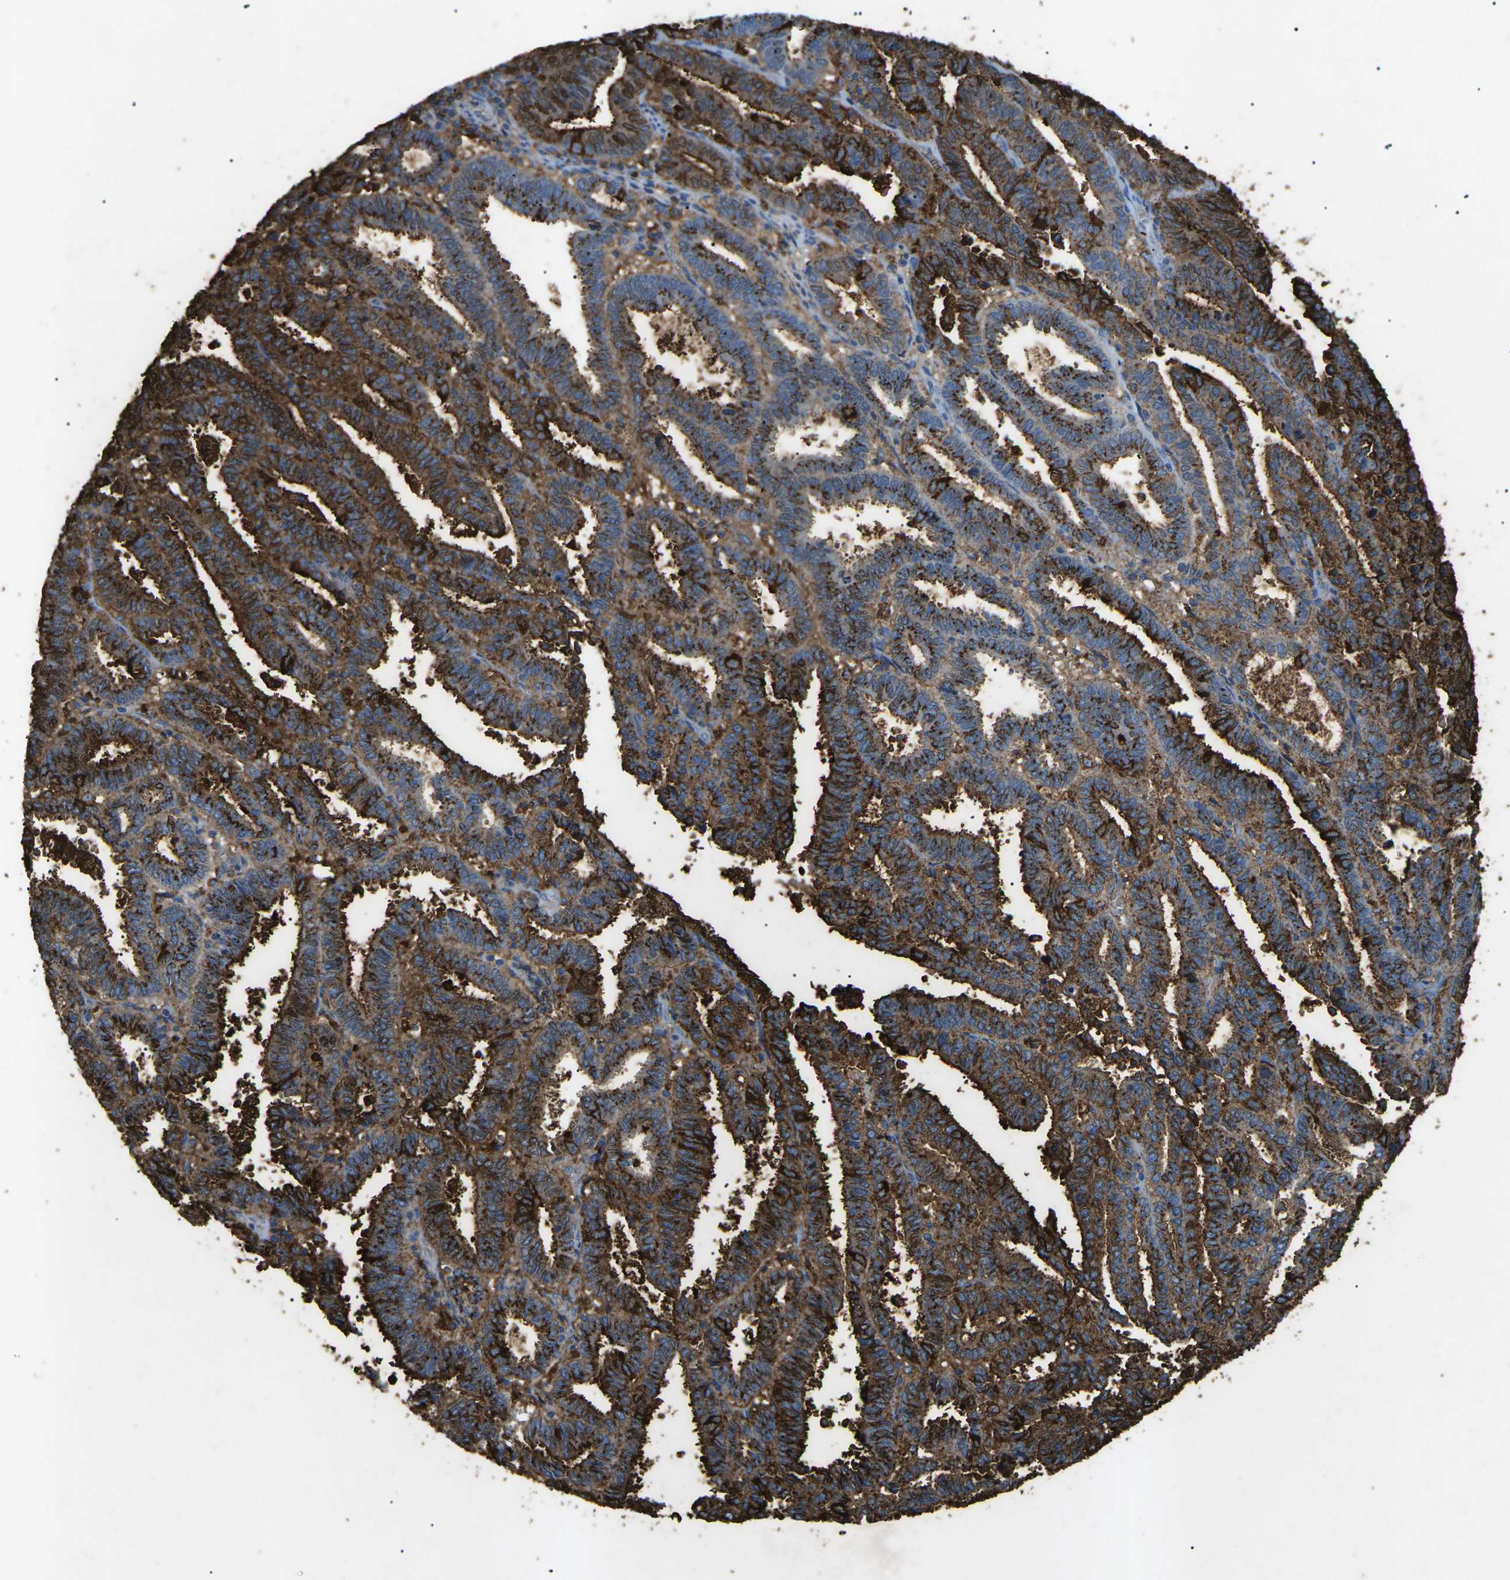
{"staining": {"intensity": "strong", "quantity": ">75%", "location": "cytoplasmic/membranous"}, "tissue": "endometrial cancer", "cell_type": "Tumor cells", "image_type": "cancer", "snomed": [{"axis": "morphology", "description": "Adenocarcinoma, NOS"}, {"axis": "topography", "description": "Uterus"}], "caption": "Tumor cells reveal high levels of strong cytoplasmic/membranous staining in approximately >75% of cells in human adenocarcinoma (endometrial).", "gene": "CTAGE1", "patient": {"sex": "female", "age": 83}}